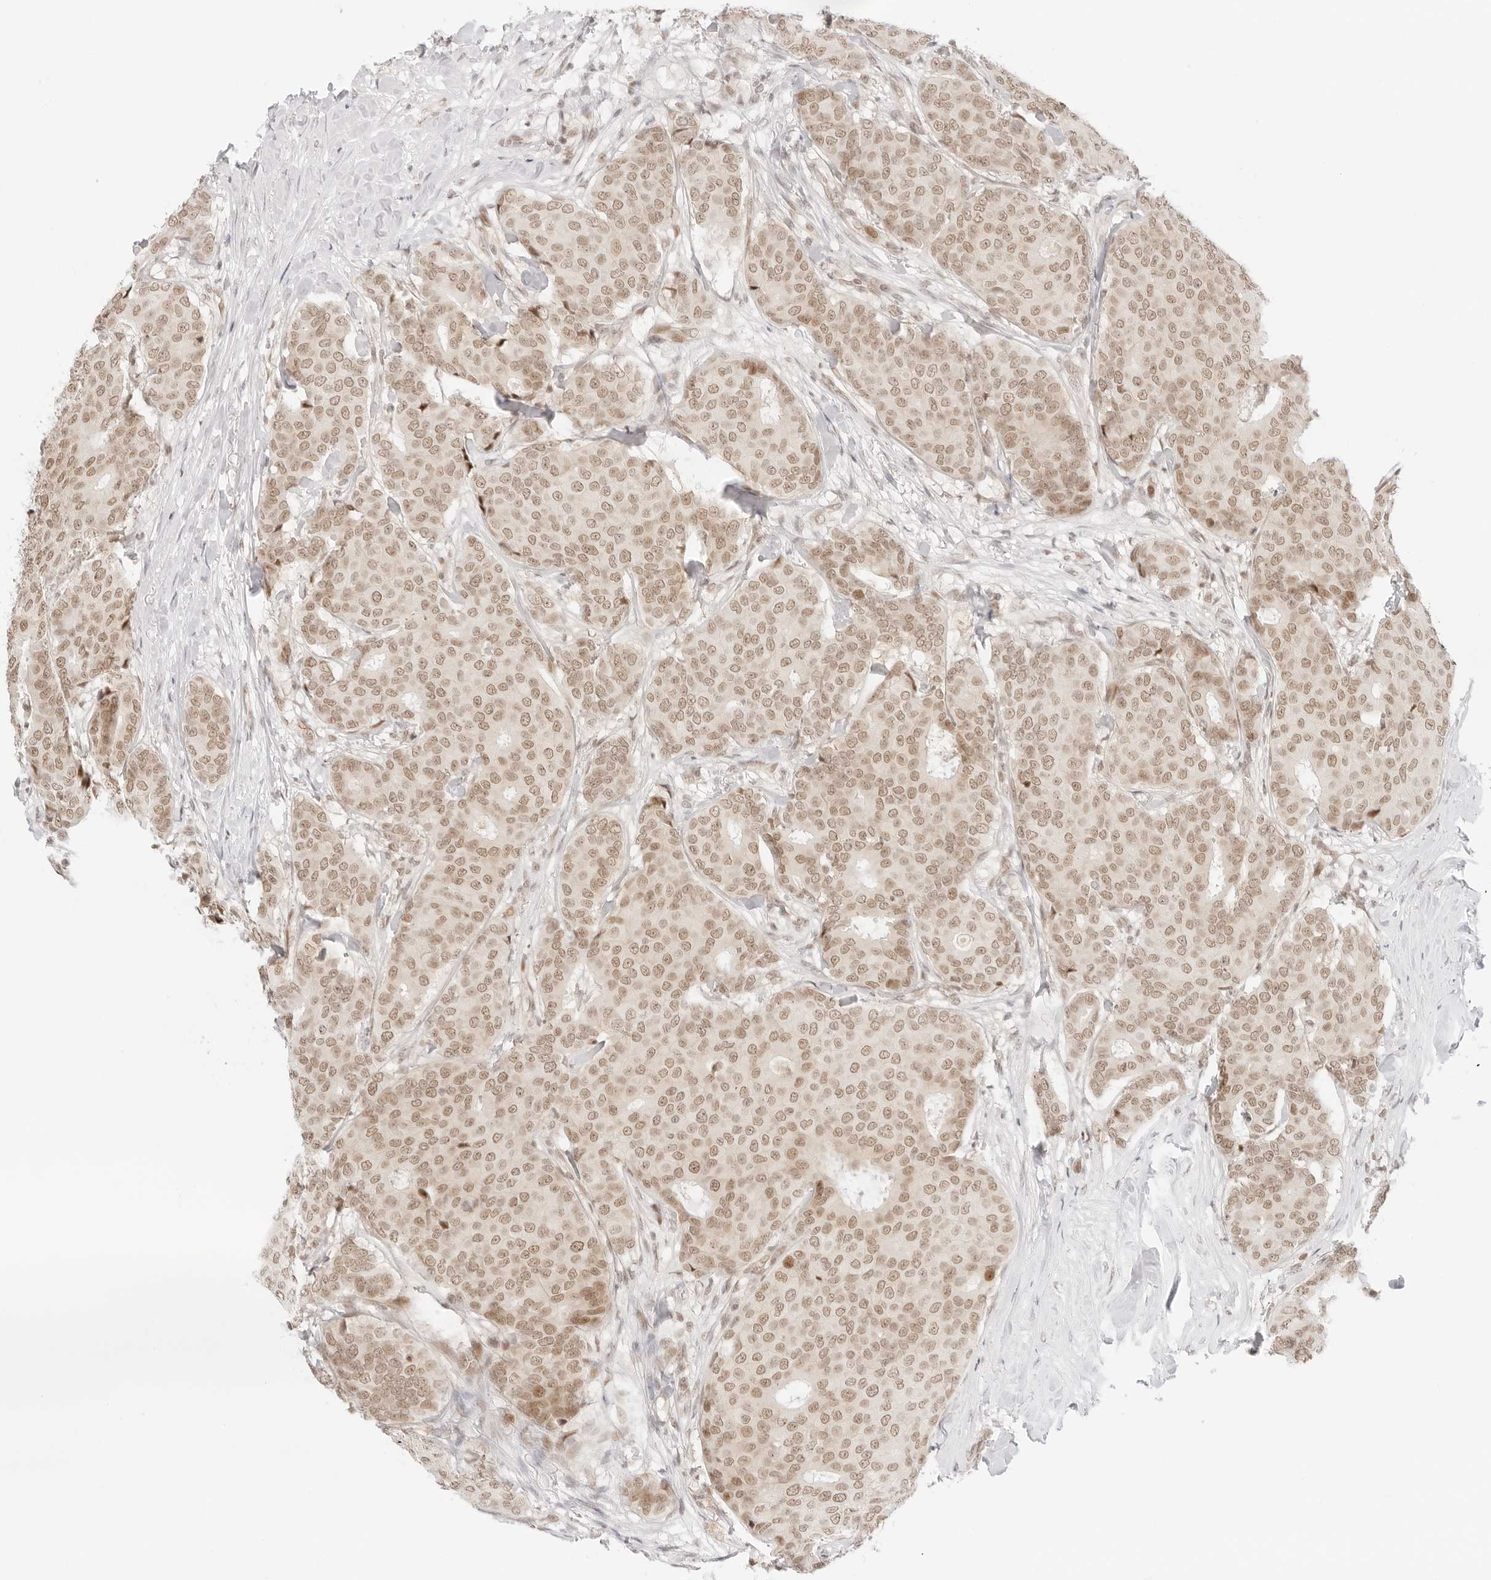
{"staining": {"intensity": "negative", "quantity": "none", "location": "none"}, "tissue": "breast cancer", "cell_type": "Tumor cells", "image_type": "cancer", "snomed": [{"axis": "morphology", "description": "Duct carcinoma"}, {"axis": "topography", "description": "Breast"}], "caption": "The micrograph shows no staining of tumor cells in breast cancer.", "gene": "ITGA6", "patient": {"sex": "female", "age": 75}}